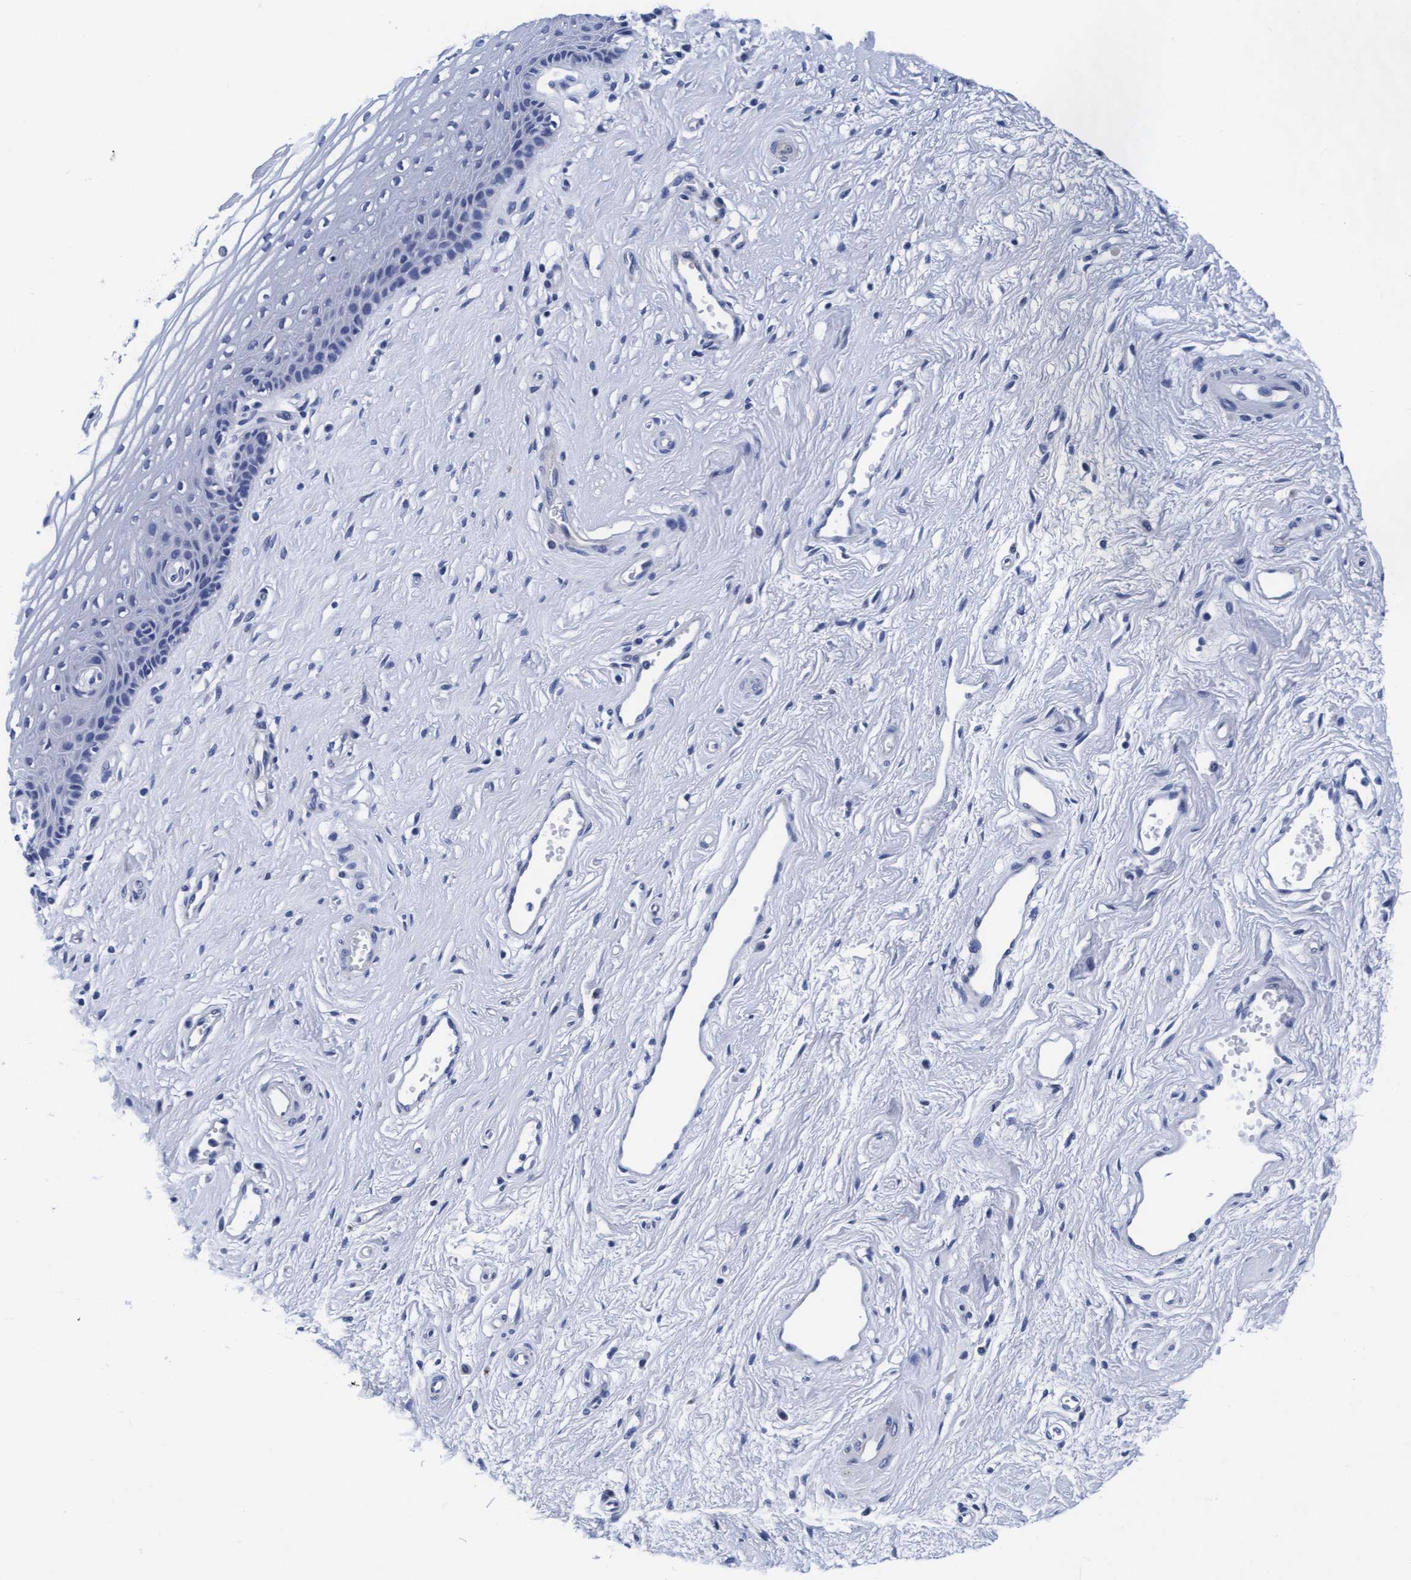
{"staining": {"intensity": "negative", "quantity": "none", "location": "none"}, "tissue": "vagina", "cell_type": "Squamous epithelial cells", "image_type": "normal", "snomed": [{"axis": "morphology", "description": "Normal tissue, NOS"}, {"axis": "topography", "description": "Vagina"}], "caption": "Histopathology image shows no protein positivity in squamous epithelial cells of normal vagina.", "gene": "ARSG", "patient": {"sex": "female", "age": 46}}